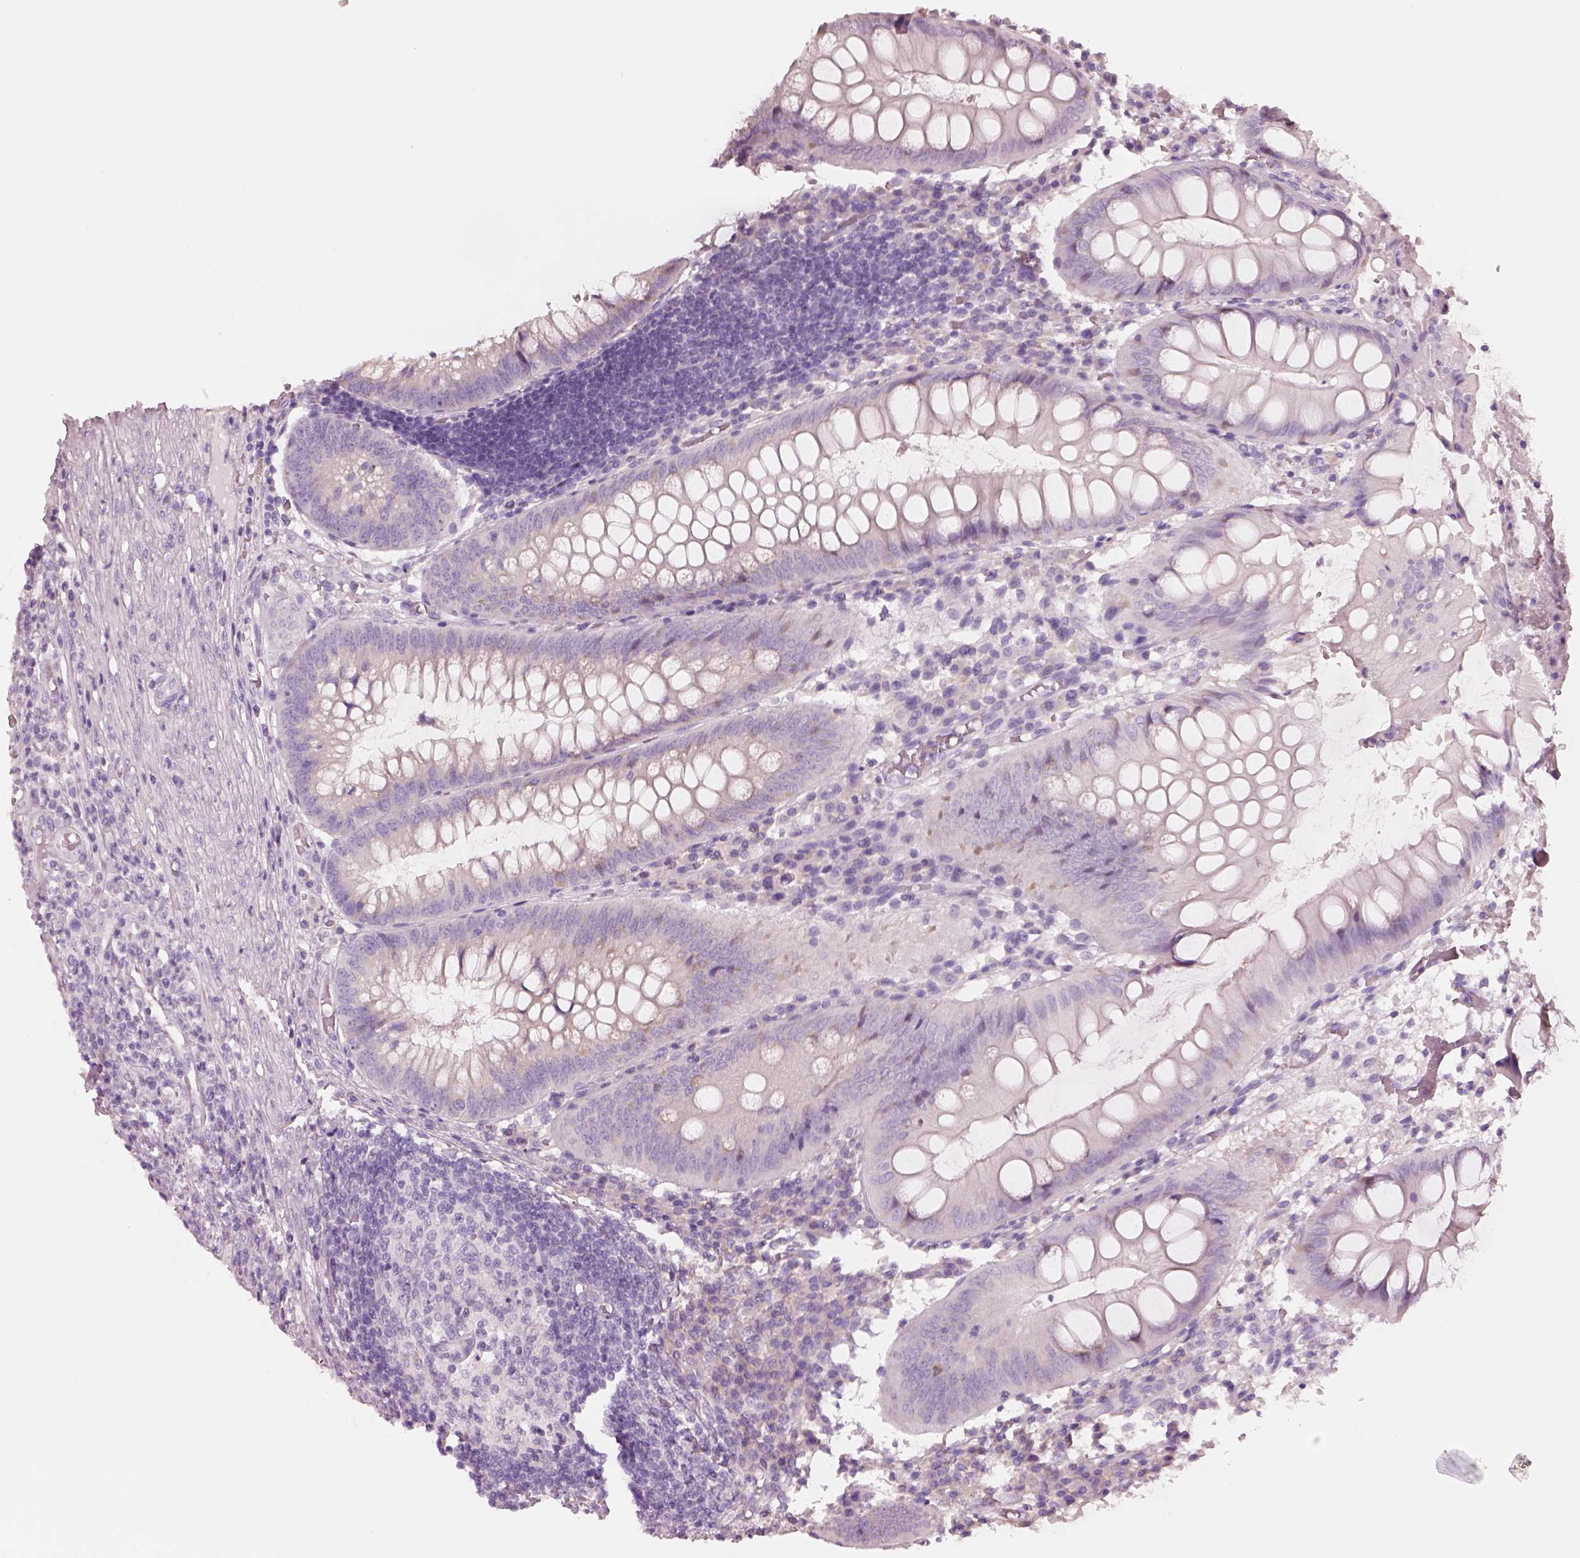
{"staining": {"intensity": "negative", "quantity": "none", "location": "none"}, "tissue": "appendix", "cell_type": "Glandular cells", "image_type": "normal", "snomed": [{"axis": "morphology", "description": "Normal tissue, NOS"}, {"axis": "morphology", "description": "Inflammation, NOS"}, {"axis": "topography", "description": "Appendix"}], "caption": "IHC of benign human appendix reveals no expression in glandular cells. The staining was performed using DAB (3,3'-diaminobenzidine) to visualize the protein expression in brown, while the nuclei were stained in blue with hematoxylin (Magnification: 20x).", "gene": "PNOC", "patient": {"sex": "male", "age": 16}}